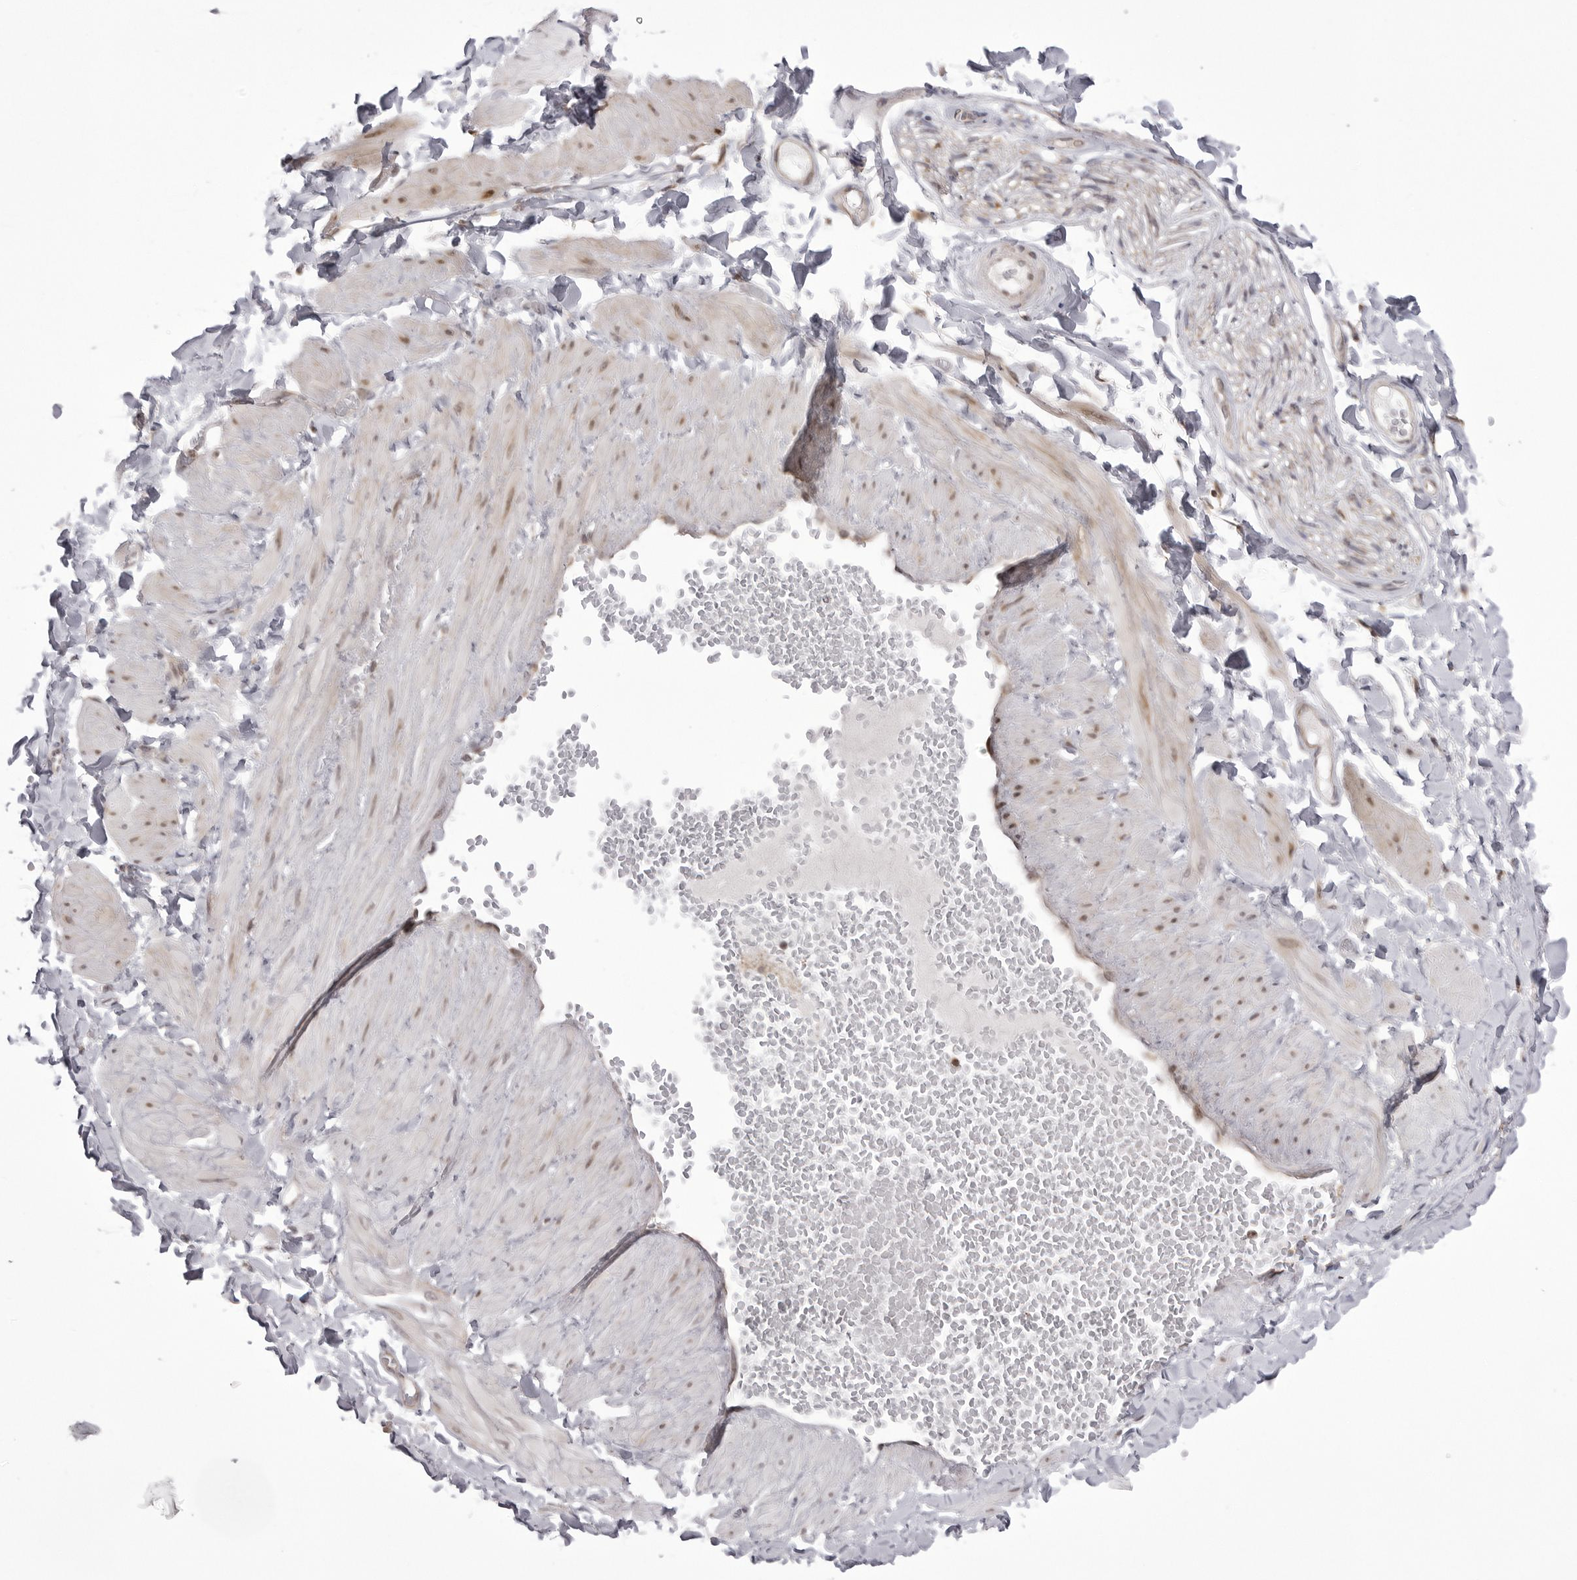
{"staining": {"intensity": "negative", "quantity": "none", "location": "none"}, "tissue": "soft tissue", "cell_type": "Chondrocytes", "image_type": "normal", "snomed": [{"axis": "morphology", "description": "Normal tissue, NOS"}, {"axis": "topography", "description": "Adipose tissue"}, {"axis": "topography", "description": "Vascular tissue"}, {"axis": "topography", "description": "Peripheral nerve tissue"}], "caption": "Immunohistochemical staining of unremarkable soft tissue reveals no significant expression in chondrocytes. (DAB (3,3'-diaminobenzidine) IHC, high magnification).", "gene": "PTK2B", "patient": {"sex": "male", "age": 25}}